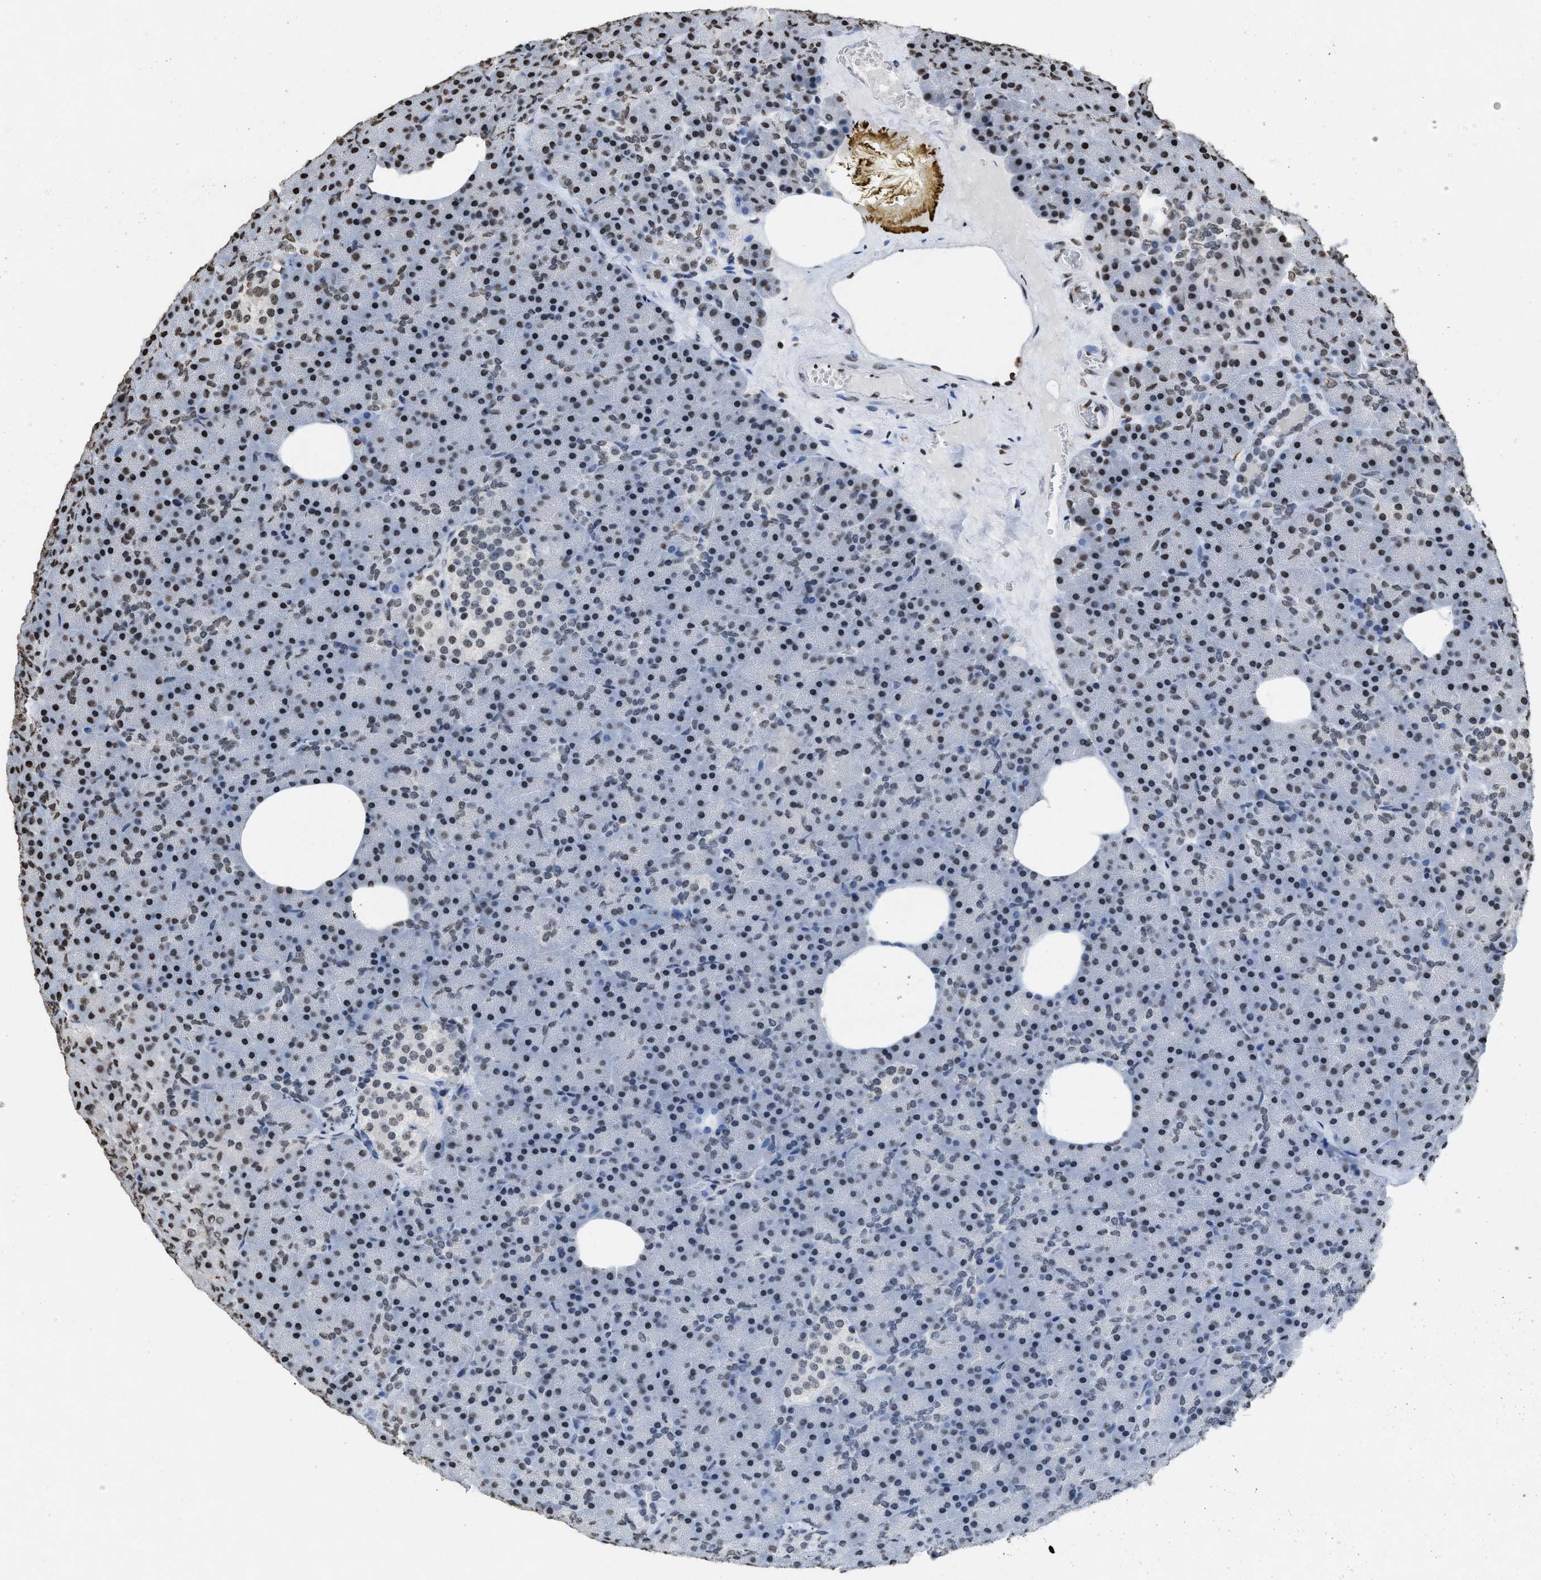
{"staining": {"intensity": "strong", "quantity": "<25%", "location": "nuclear"}, "tissue": "pancreas", "cell_type": "Exocrine glandular cells", "image_type": "normal", "snomed": [{"axis": "morphology", "description": "Normal tissue, NOS"}, {"axis": "morphology", "description": "Carcinoid, malignant, NOS"}, {"axis": "topography", "description": "Pancreas"}], "caption": "Human pancreas stained for a protein (brown) exhibits strong nuclear positive staining in about <25% of exocrine glandular cells.", "gene": "NUP88", "patient": {"sex": "female", "age": 35}}